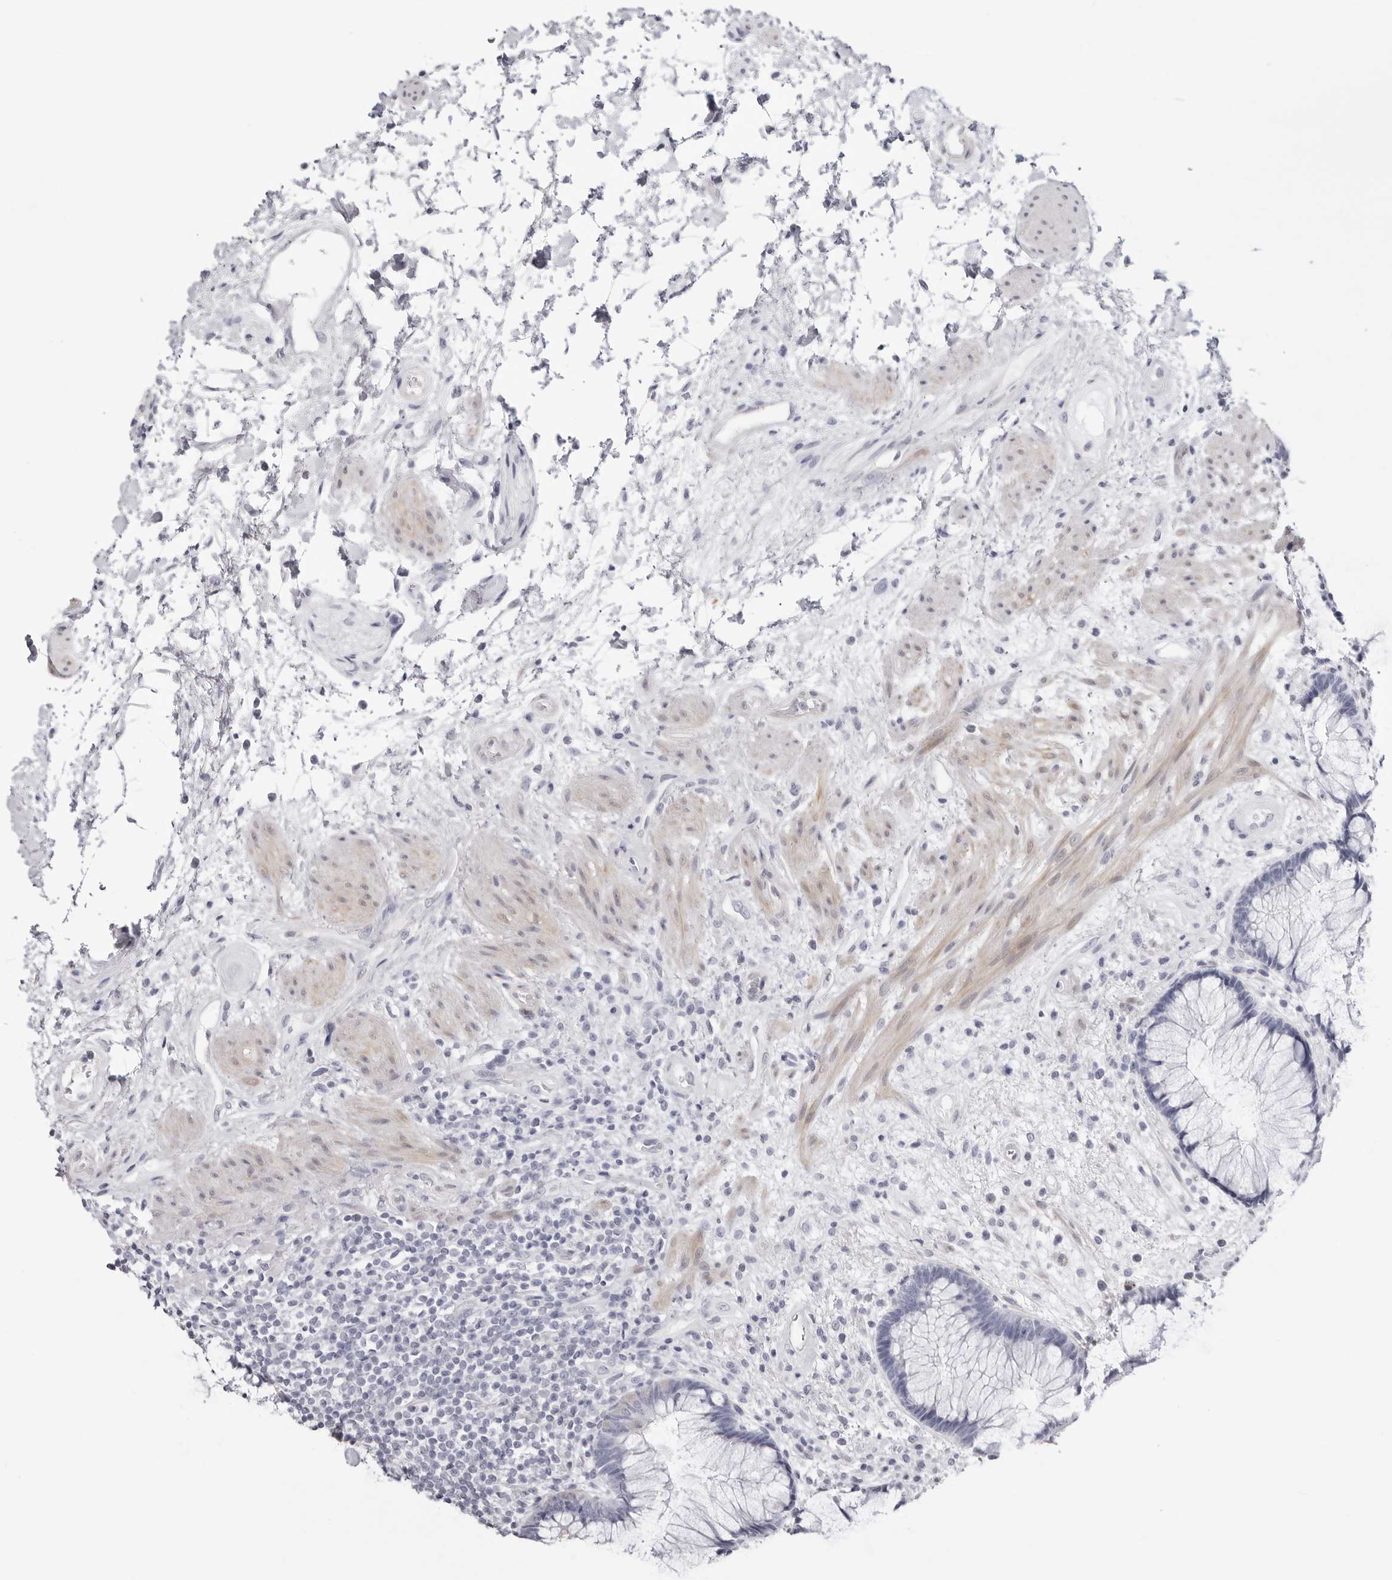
{"staining": {"intensity": "negative", "quantity": "none", "location": "none"}, "tissue": "rectum", "cell_type": "Glandular cells", "image_type": "normal", "snomed": [{"axis": "morphology", "description": "Normal tissue, NOS"}, {"axis": "topography", "description": "Rectum"}], "caption": "Glandular cells are negative for protein expression in unremarkable human rectum. (DAB immunohistochemistry, high magnification).", "gene": "INSL3", "patient": {"sex": "male", "age": 51}}